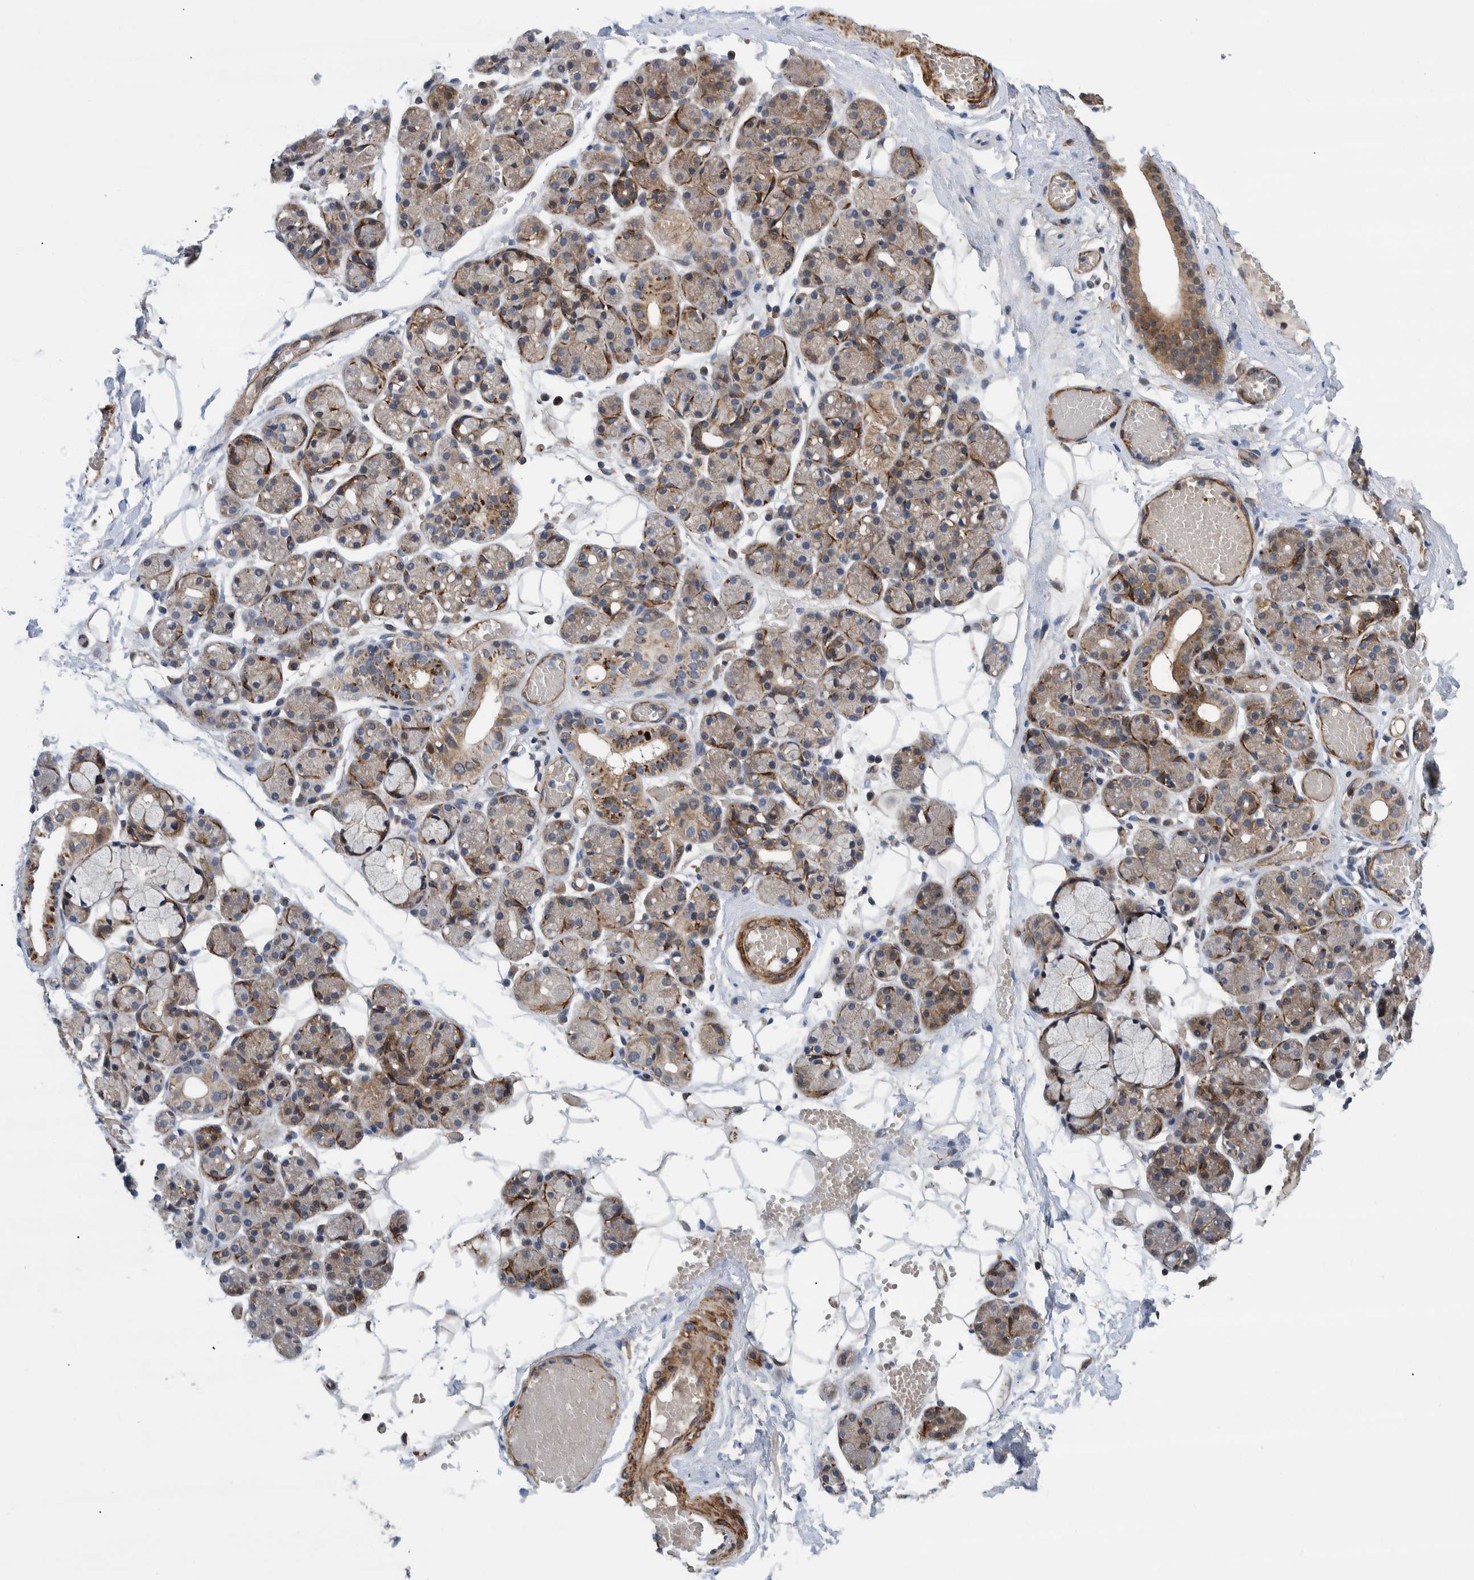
{"staining": {"intensity": "weak", "quantity": ">75%", "location": "cytoplasmic/membranous"}, "tissue": "salivary gland", "cell_type": "Glandular cells", "image_type": "normal", "snomed": [{"axis": "morphology", "description": "Normal tissue, NOS"}, {"axis": "topography", "description": "Salivary gland"}], "caption": "Immunohistochemical staining of normal salivary gland demonstrates >75% levels of weak cytoplasmic/membranous protein expression in about >75% of glandular cells. The staining is performed using DAB brown chromogen to label protein expression. The nuclei are counter-stained blue using hematoxylin.", "gene": "GRPEL2", "patient": {"sex": "male", "age": 63}}